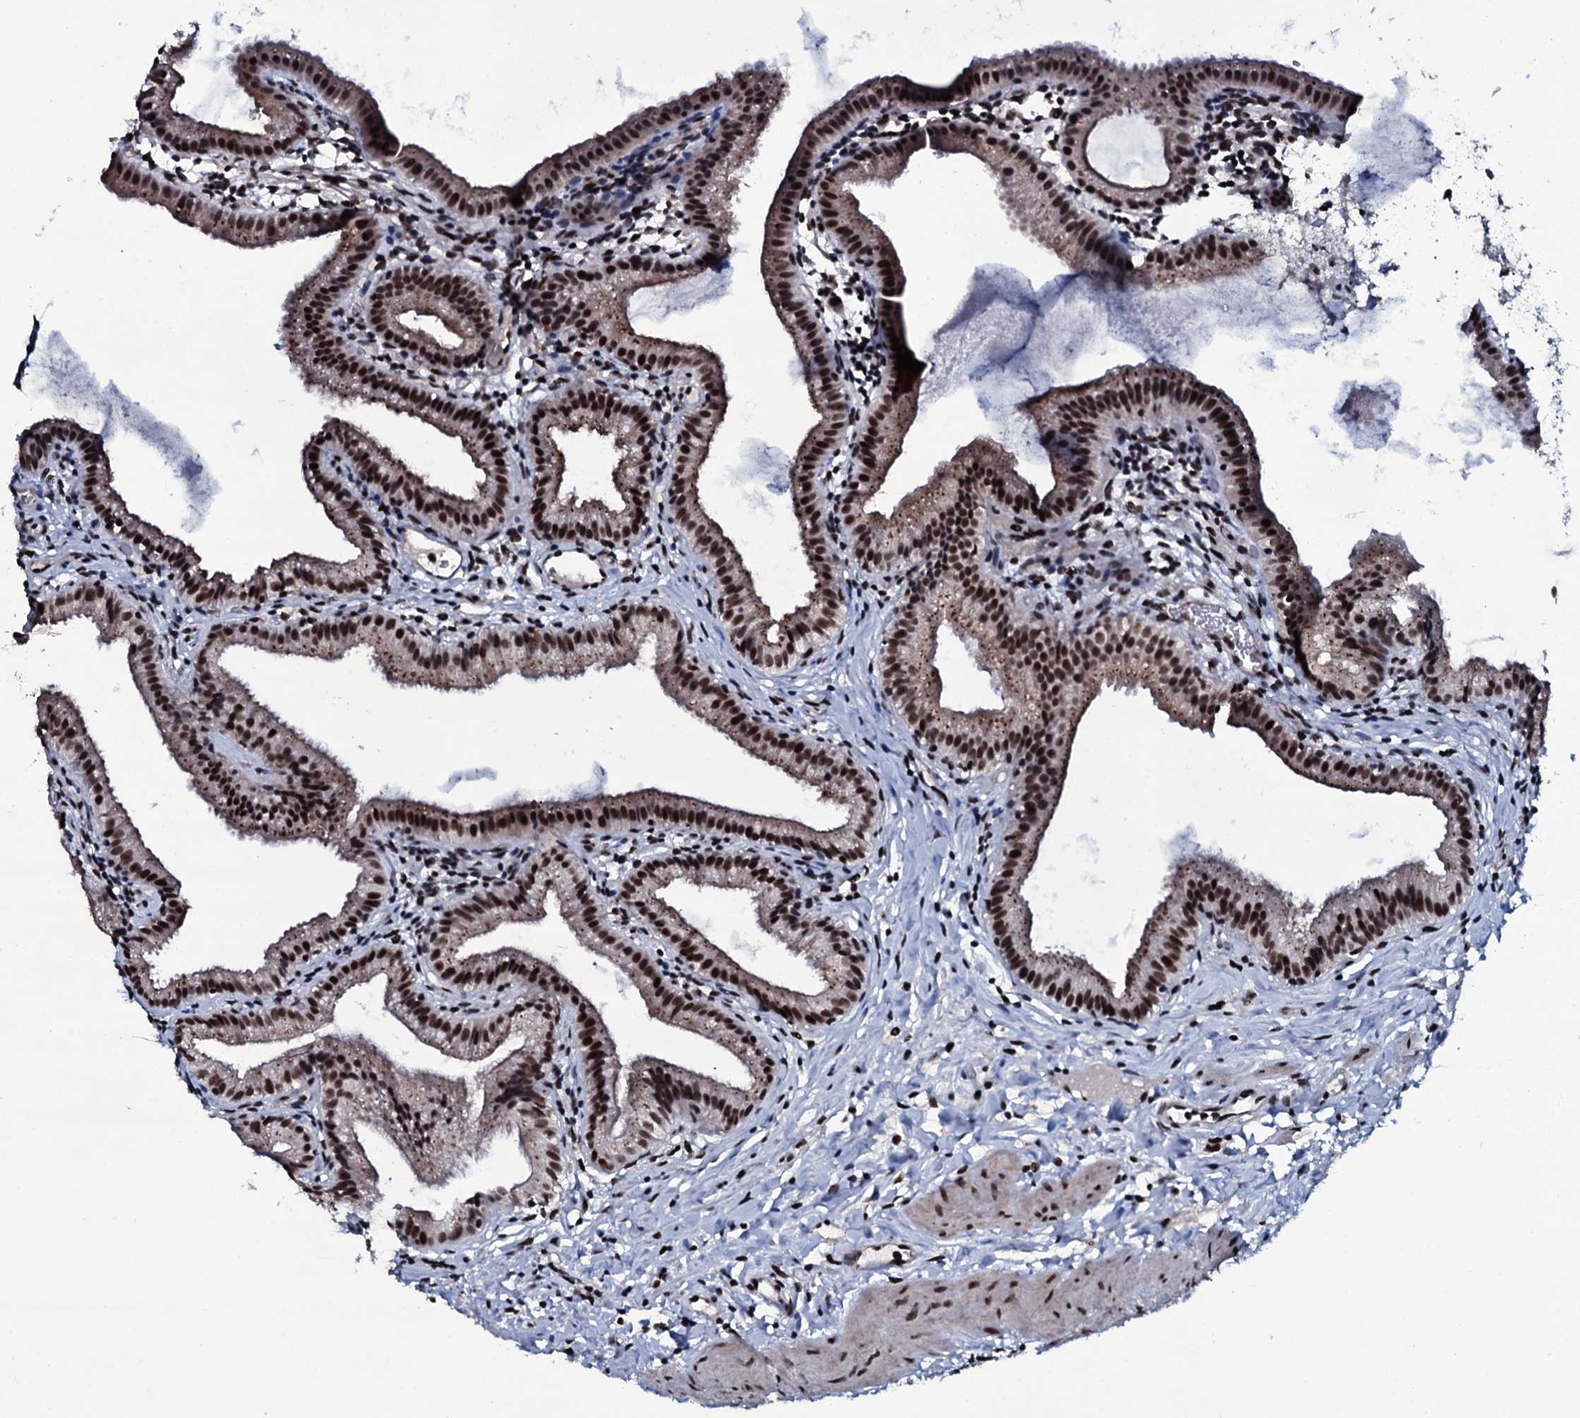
{"staining": {"intensity": "strong", "quantity": ">75%", "location": "nuclear"}, "tissue": "gallbladder", "cell_type": "Glandular cells", "image_type": "normal", "snomed": [{"axis": "morphology", "description": "Normal tissue, NOS"}, {"axis": "topography", "description": "Gallbladder"}], "caption": "Immunohistochemistry of normal gallbladder demonstrates high levels of strong nuclear staining in about >75% of glandular cells. Using DAB (3,3'-diaminobenzidine) (brown) and hematoxylin (blue) stains, captured at high magnification using brightfield microscopy.", "gene": "ZMIZ2", "patient": {"sex": "female", "age": 46}}